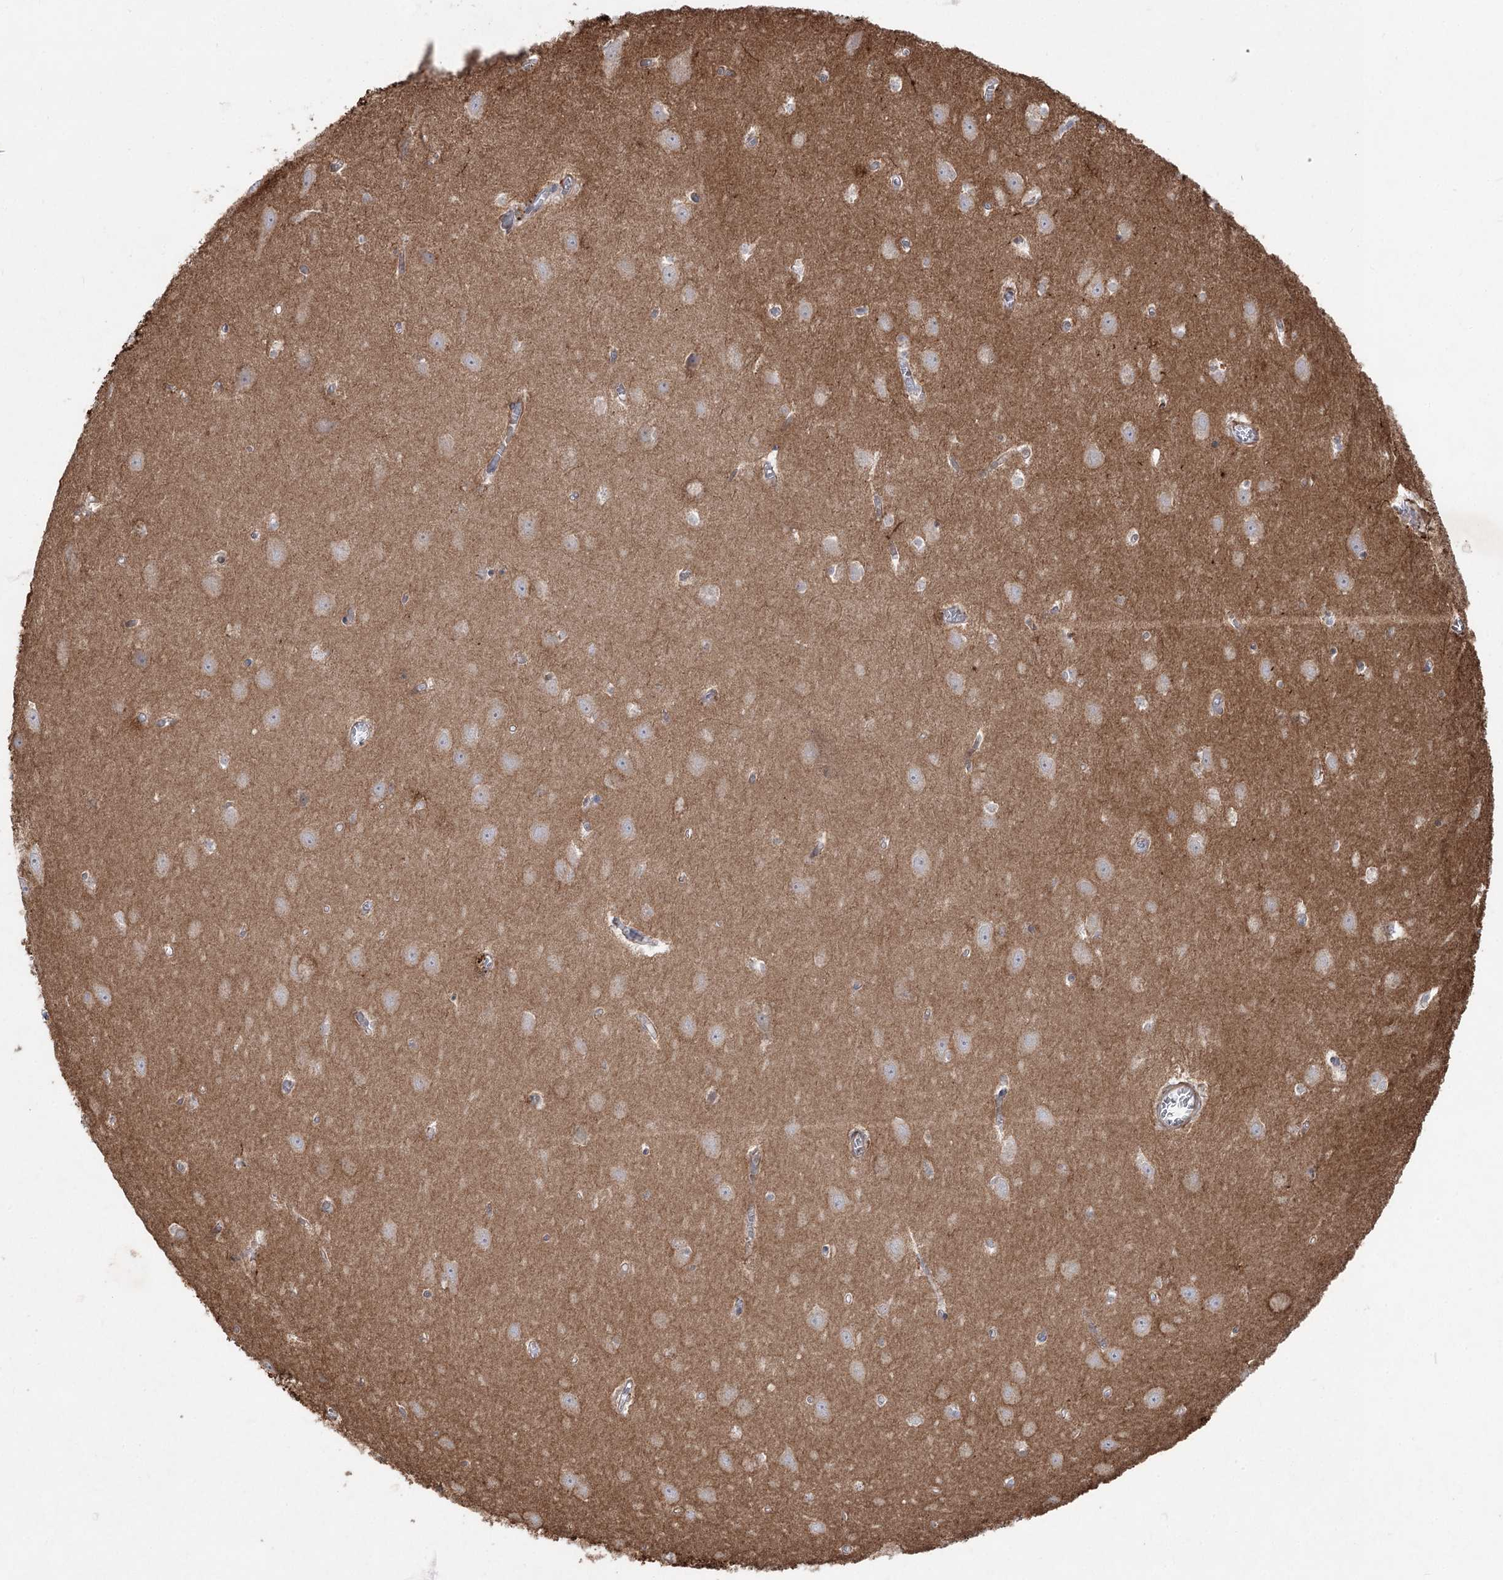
{"staining": {"intensity": "strong", "quantity": "<25%", "location": "cytoplasmic/membranous"}, "tissue": "hippocampus", "cell_type": "Glial cells", "image_type": "normal", "snomed": [{"axis": "morphology", "description": "Normal tissue, NOS"}, {"axis": "topography", "description": "Hippocampus"}], "caption": "This is an image of IHC staining of benign hippocampus, which shows strong expression in the cytoplasmic/membranous of glial cells.", "gene": "SCN11A", "patient": {"sex": "female", "age": 64}}